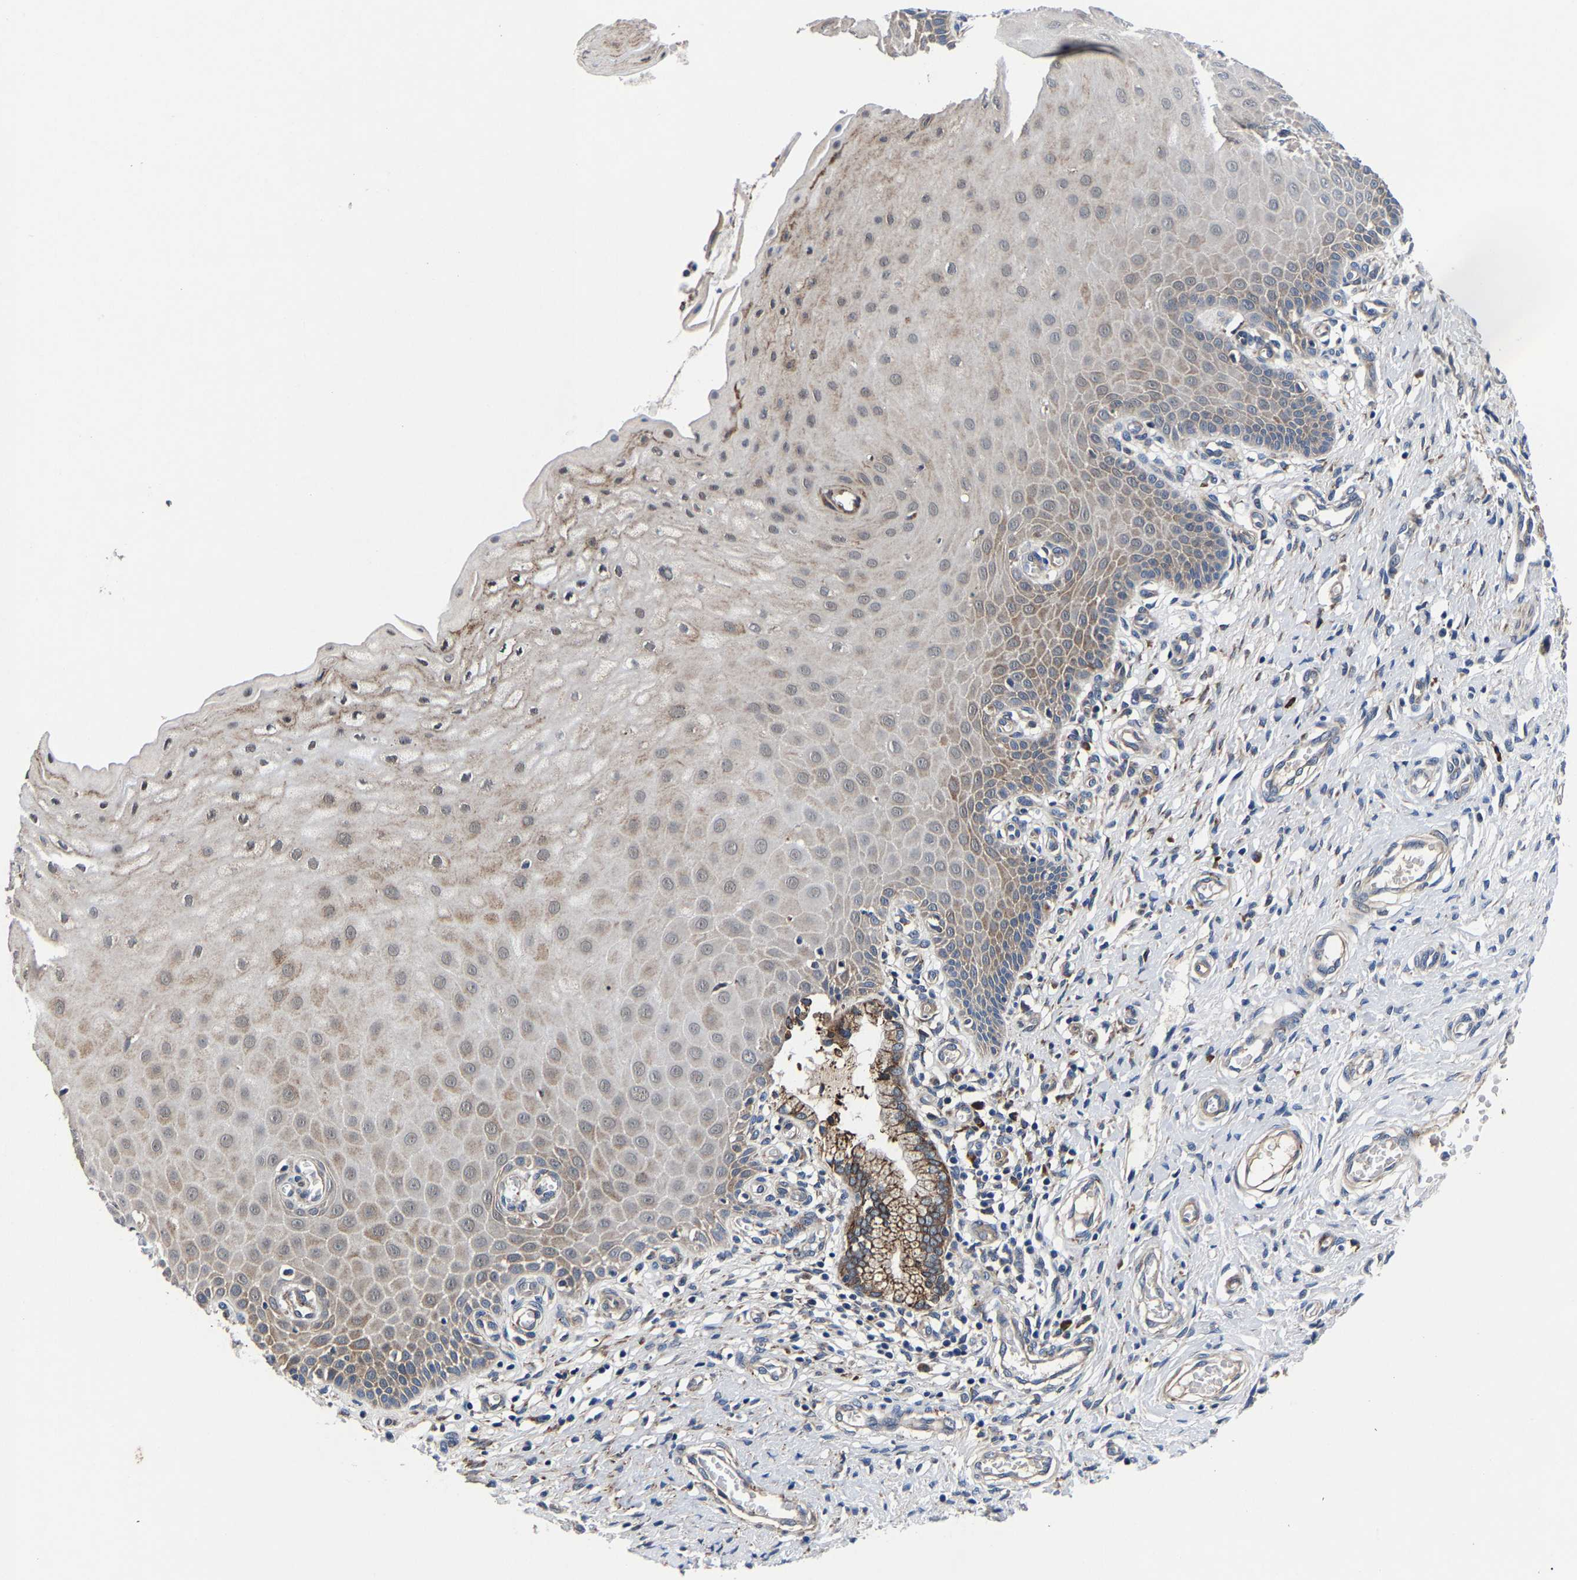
{"staining": {"intensity": "weak", "quantity": ">75%", "location": "cytoplasmic/membranous"}, "tissue": "cervix", "cell_type": "Glandular cells", "image_type": "normal", "snomed": [{"axis": "morphology", "description": "Normal tissue, NOS"}, {"axis": "topography", "description": "Cervix"}], "caption": "Immunohistochemistry (IHC) image of unremarkable cervix stained for a protein (brown), which reveals low levels of weak cytoplasmic/membranous expression in approximately >75% of glandular cells.", "gene": "SLC12A2", "patient": {"sex": "female", "age": 55}}